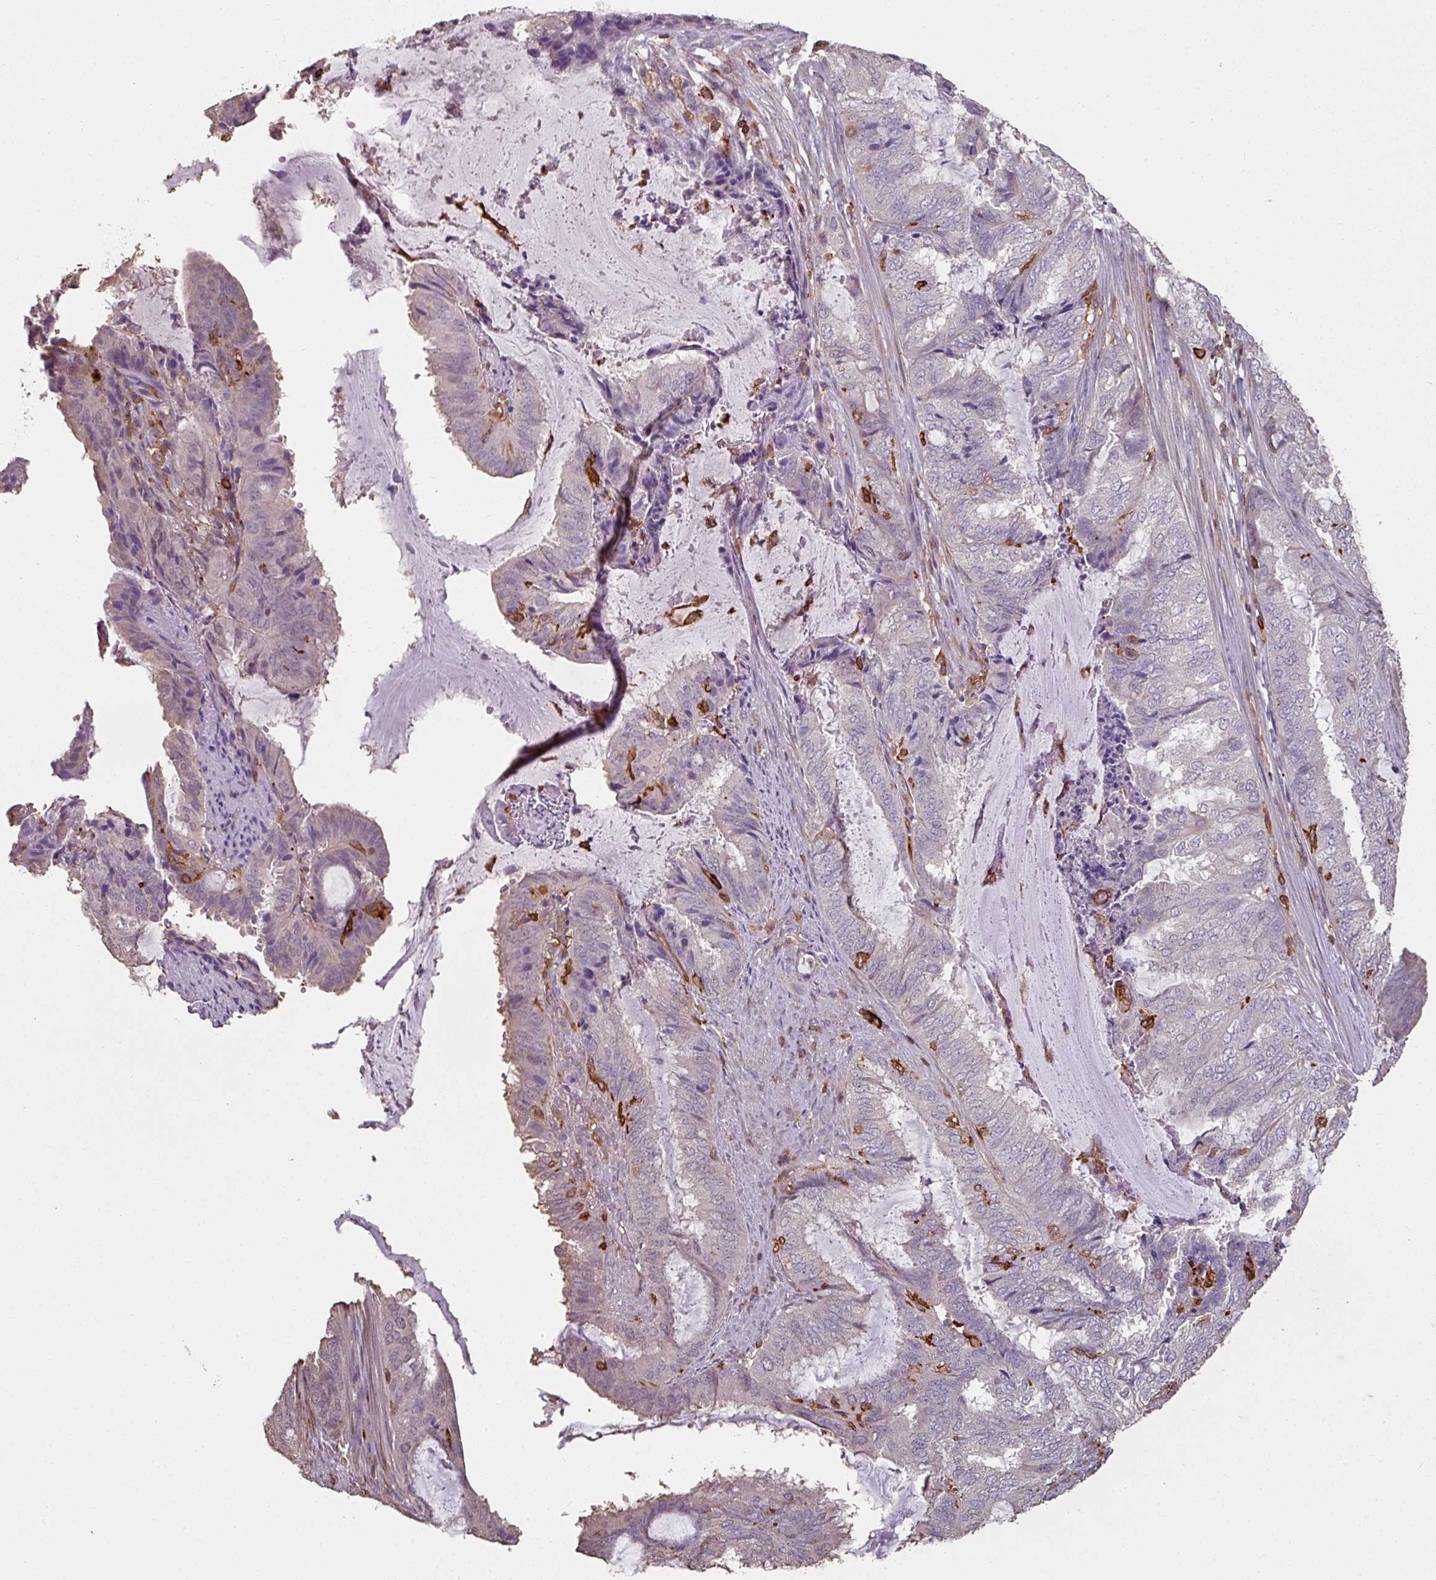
{"staining": {"intensity": "negative", "quantity": "none", "location": "none"}, "tissue": "endometrial cancer", "cell_type": "Tumor cells", "image_type": "cancer", "snomed": [{"axis": "morphology", "description": "Adenocarcinoma, NOS"}, {"axis": "topography", "description": "Endometrium"}], "caption": "Immunohistochemistry (IHC) photomicrograph of neoplastic tissue: human endometrial adenocarcinoma stained with DAB (3,3'-diaminobenzidine) demonstrates no significant protein staining in tumor cells. Brightfield microscopy of immunohistochemistry (IHC) stained with DAB (brown) and hematoxylin (blue), captured at high magnification.", "gene": "OLFML2B", "patient": {"sex": "female", "age": 51}}